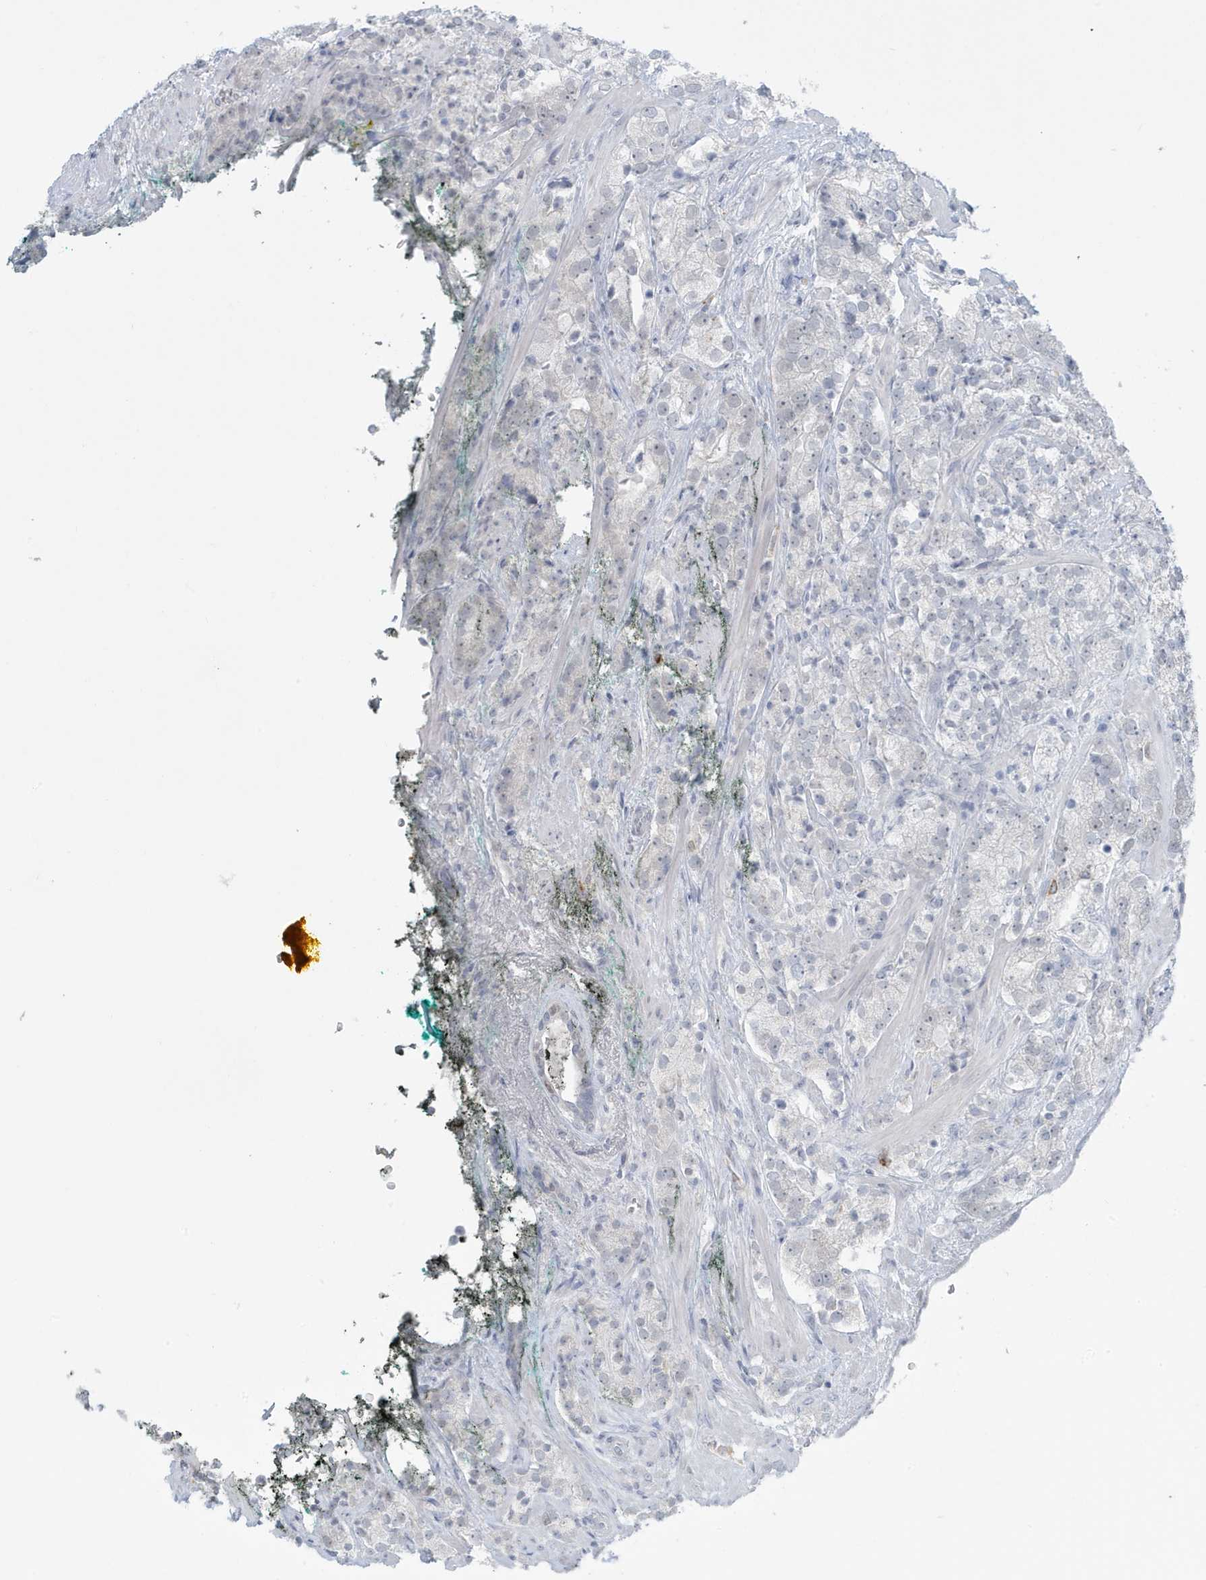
{"staining": {"intensity": "negative", "quantity": "none", "location": "none"}, "tissue": "prostate cancer", "cell_type": "Tumor cells", "image_type": "cancer", "snomed": [{"axis": "morphology", "description": "Adenocarcinoma, High grade"}, {"axis": "topography", "description": "Prostate"}], "caption": "Tumor cells show no significant protein expression in prostate cancer (adenocarcinoma (high-grade)).", "gene": "HERC6", "patient": {"sex": "male", "age": 71}}